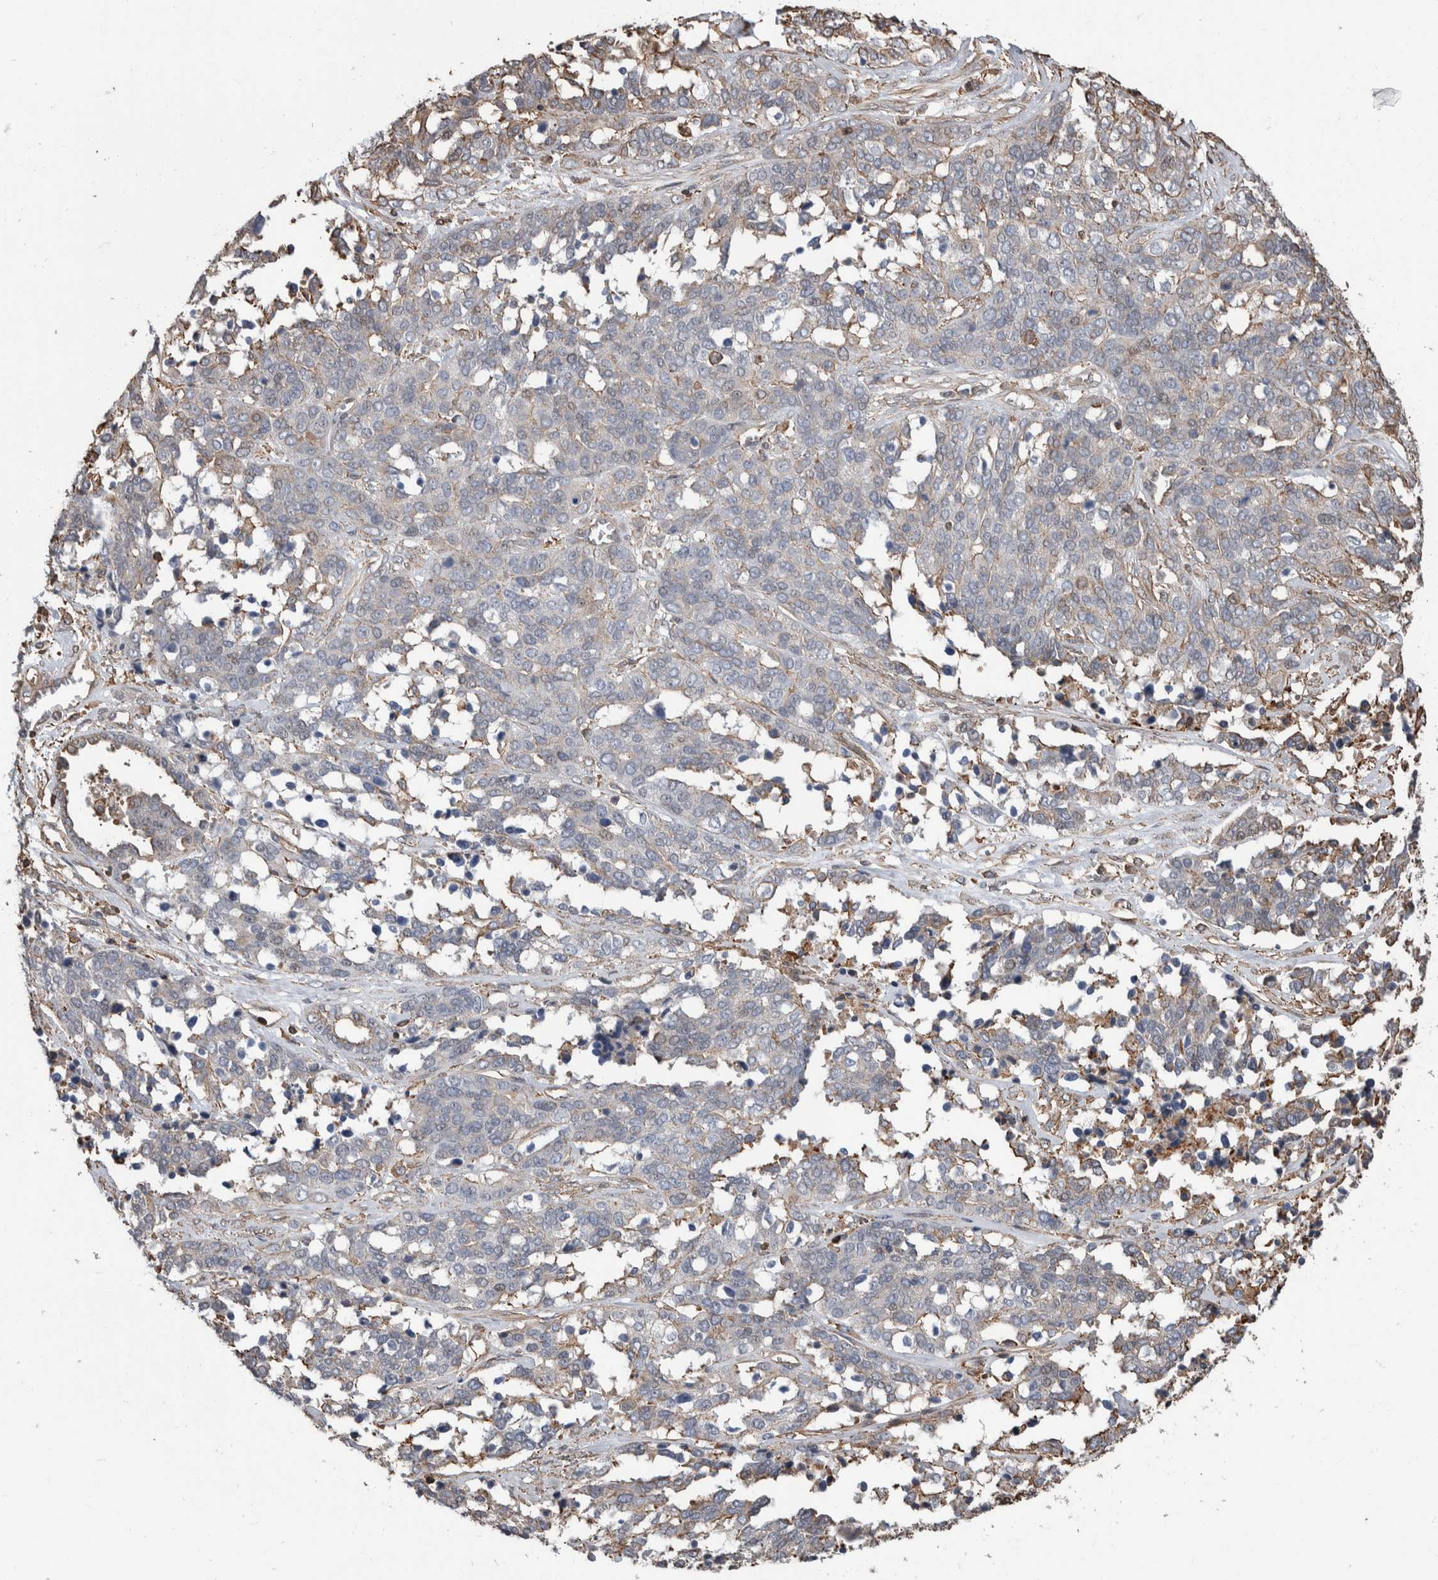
{"staining": {"intensity": "weak", "quantity": "<25%", "location": "cytoplasmic/membranous"}, "tissue": "ovarian cancer", "cell_type": "Tumor cells", "image_type": "cancer", "snomed": [{"axis": "morphology", "description": "Cystadenocarcinoma, serous, NOS"}, {"axis": "topography", "description": "Ovary"}], "caption": "Ovarian cancer was stained to show a protein in brown. There is no significant expression in tumor cells.", "gene": "ENPP2", "patient": {"sex": "female", "age": 44}}